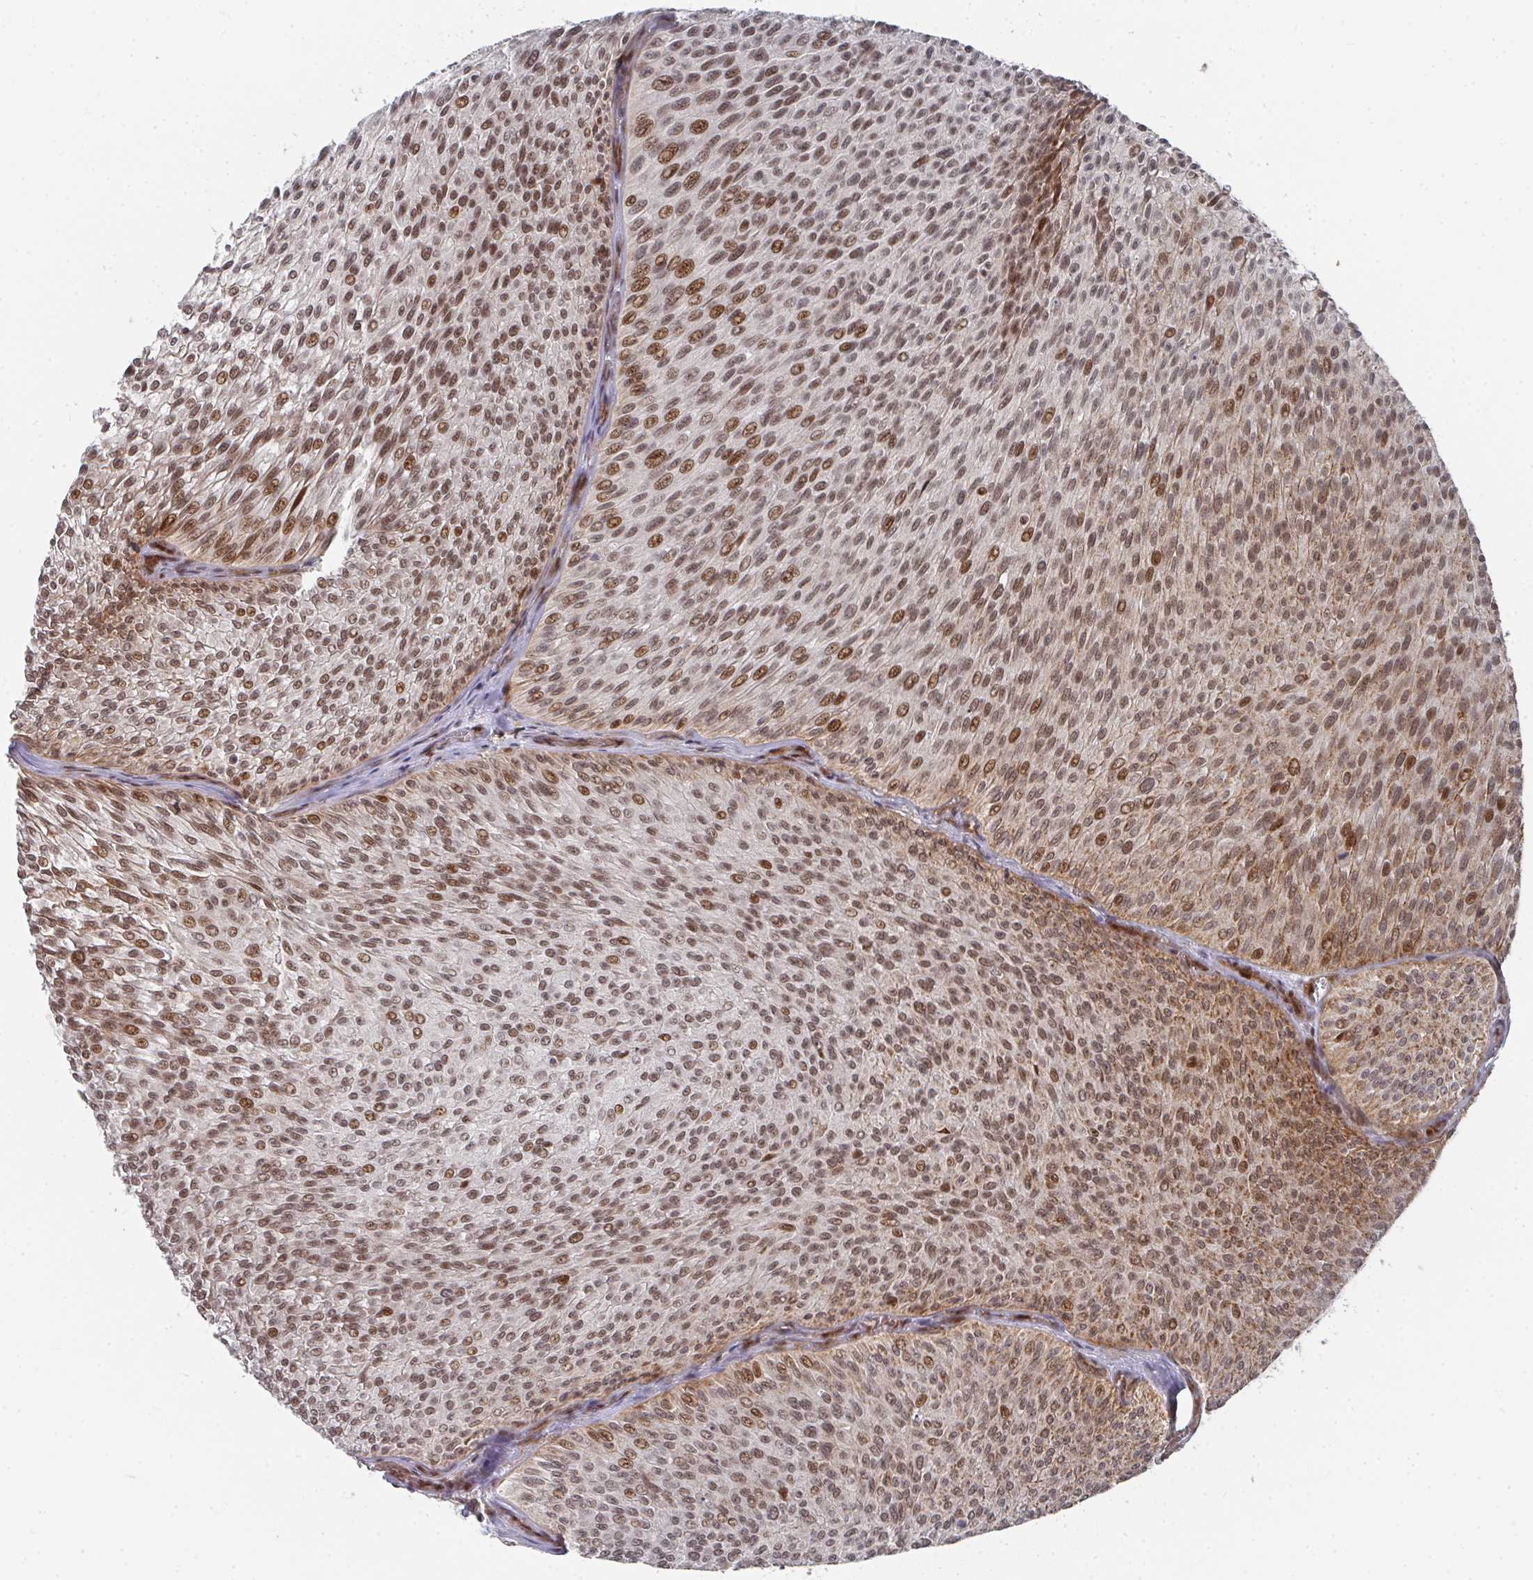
{"staining": {"intensity": "moderate", "quantity": ">75%", "location": "cytoplasmic/membranous,nuclear"}, "tissue": "urothelial cancer", "cell_type": "Tumor cells", "image_type": "cancer", "snomed": [{"axis": "morphology", "description": "Urothelial carcinoma, Low grade"}, {"axis": "topography", "description": "Urinary bladder"}], "caption": "Immunohistochemical staining of urothelial cancer reveals moderate cytoplasmic/membranous and nuclear protein expression in about >75% of tumor cells.", "gene": "RBBP5", "patient": {"sex": "male", "age": 91}}